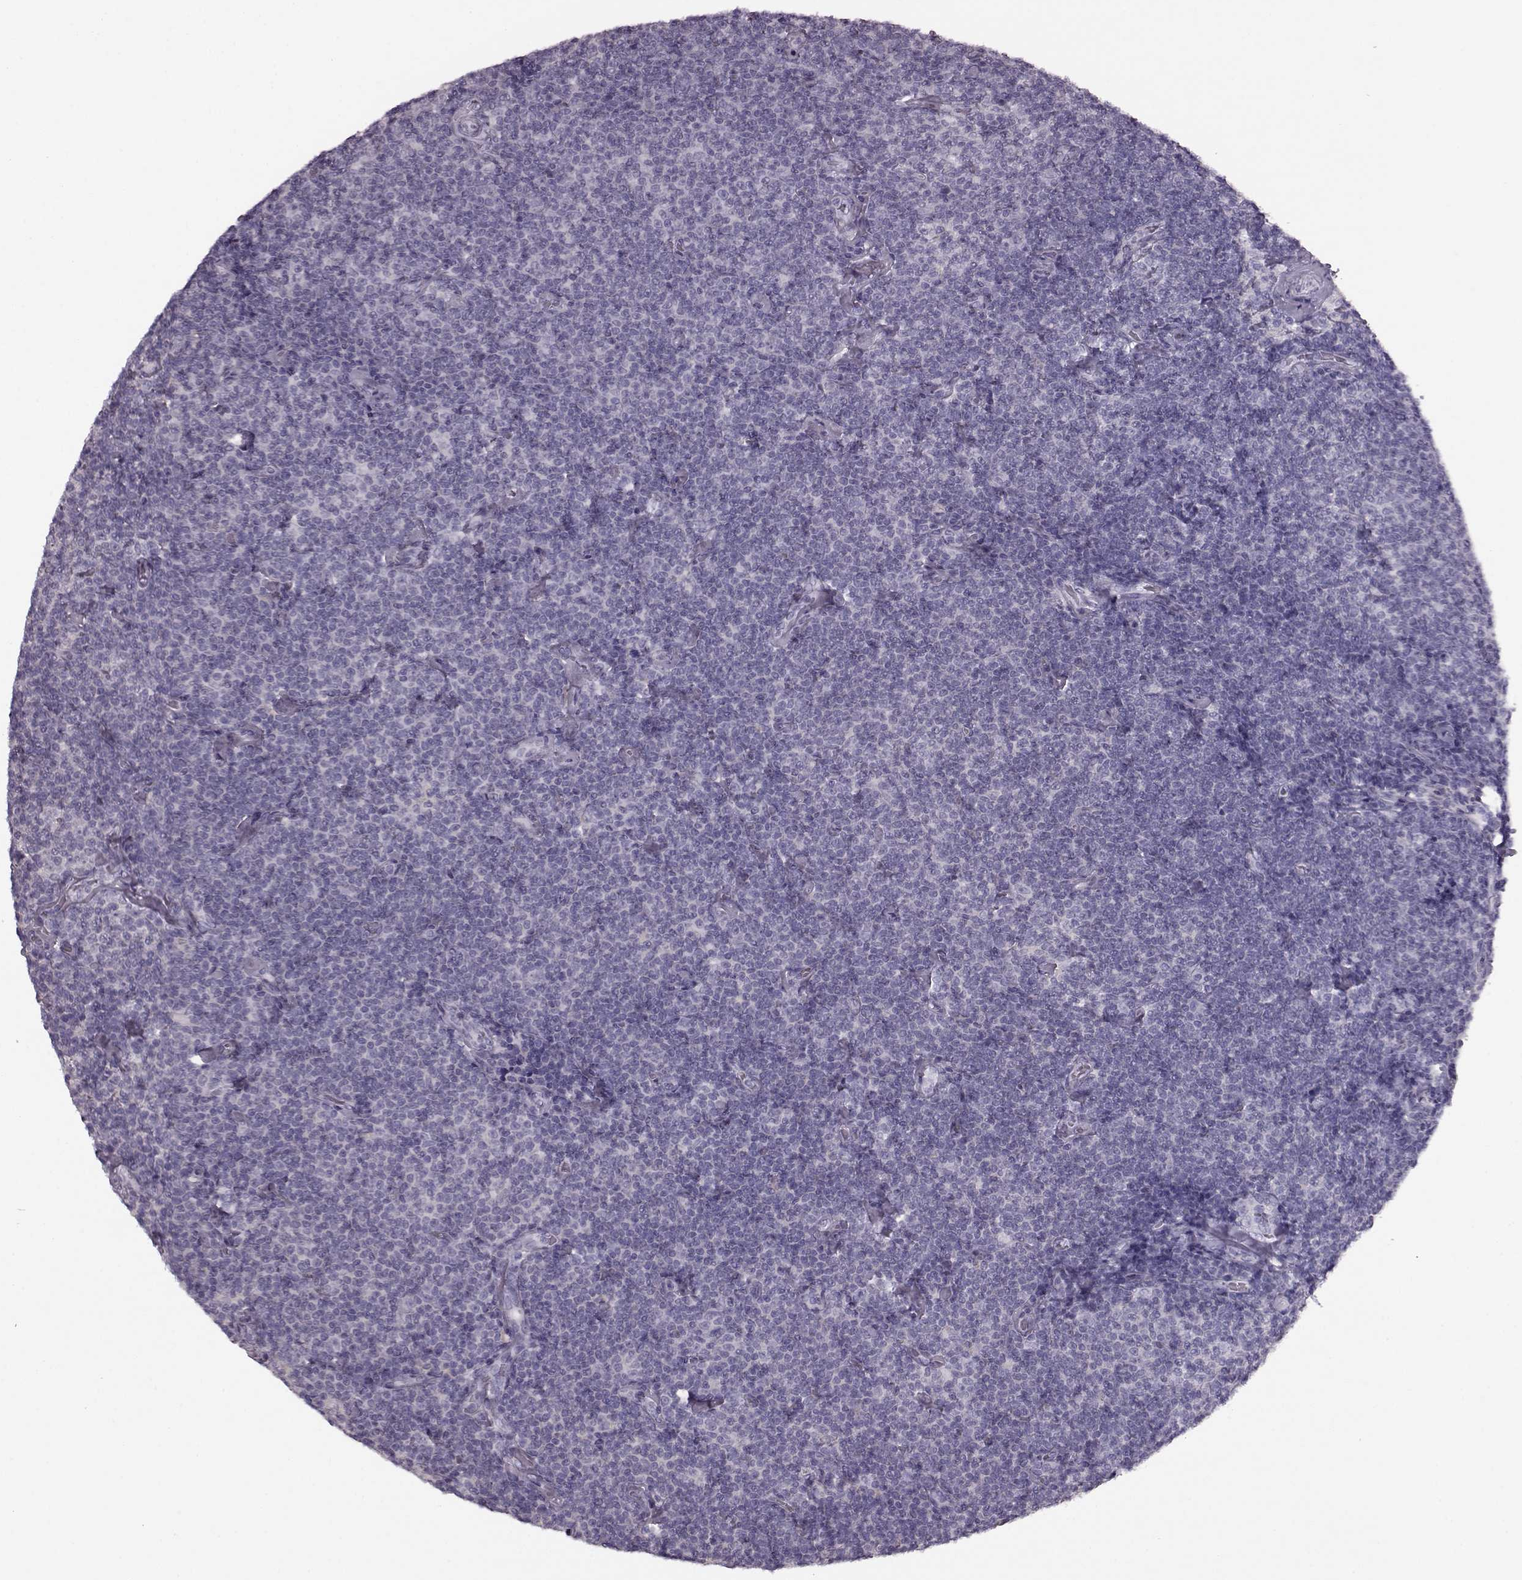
{"staining": {"intensity": "negative", "quantity": "none", "location": "none"}, "tissue": "lymphoma", "cell_type": "Tumor cells", "image_type": "cancer", "snomed": [{"axis": "morphology", "description": "Malignant lymphoma, non-Hodgkin's type, Low grade"}, {"axis": "topography", "description": "Lymph node"}], "caption": "This is an immunohistochemistry (IHC) histopathology image of human low-grade malignant lymphoma, non-Hodgkin's type. There is no expression in tumor cells.", "gene": "CRYBA2", "patient": {"sex": "male", "age": 81}}